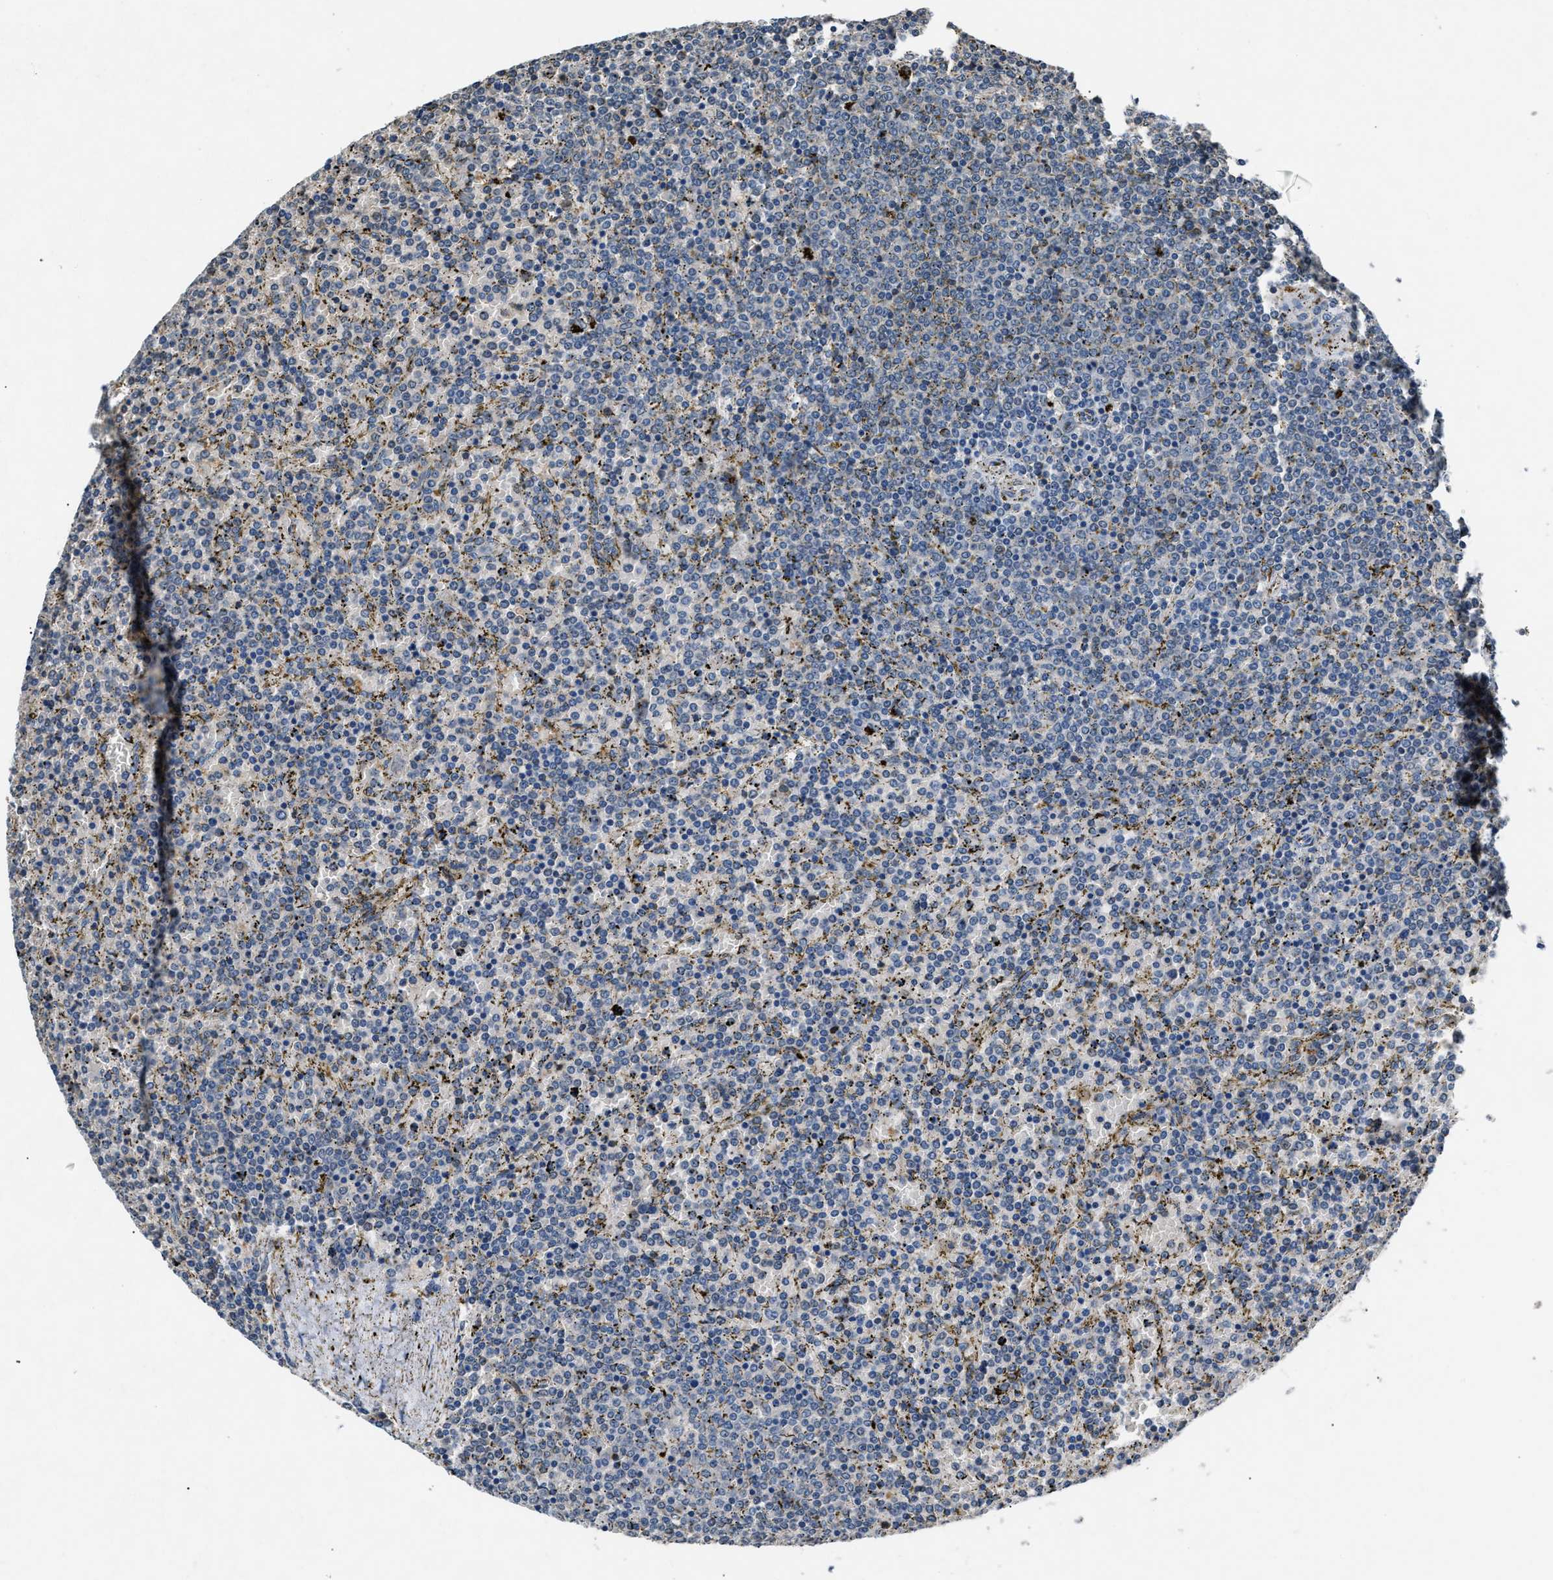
{"staining": {"intensity": "negative", "quantity": "none", "location": "none"}, "tissue": "lymphoma", "cell_type": "Tumor cells", "image_type": "cancer", "snomed": [{"axis": "morphology", "description": "Malignant lymphoma, non-Hodgkin's type, Low grade"}, {"axis": "topography", "description": "Spleen"}], "caption": "DAB immunohistochemical staining of human low-grade malignant lymphoma, non-Hodgkin's type displays no significant expression in tumor cells.", "gene": "TP53I3", "patient": {"sex": "female", "age": 77}}